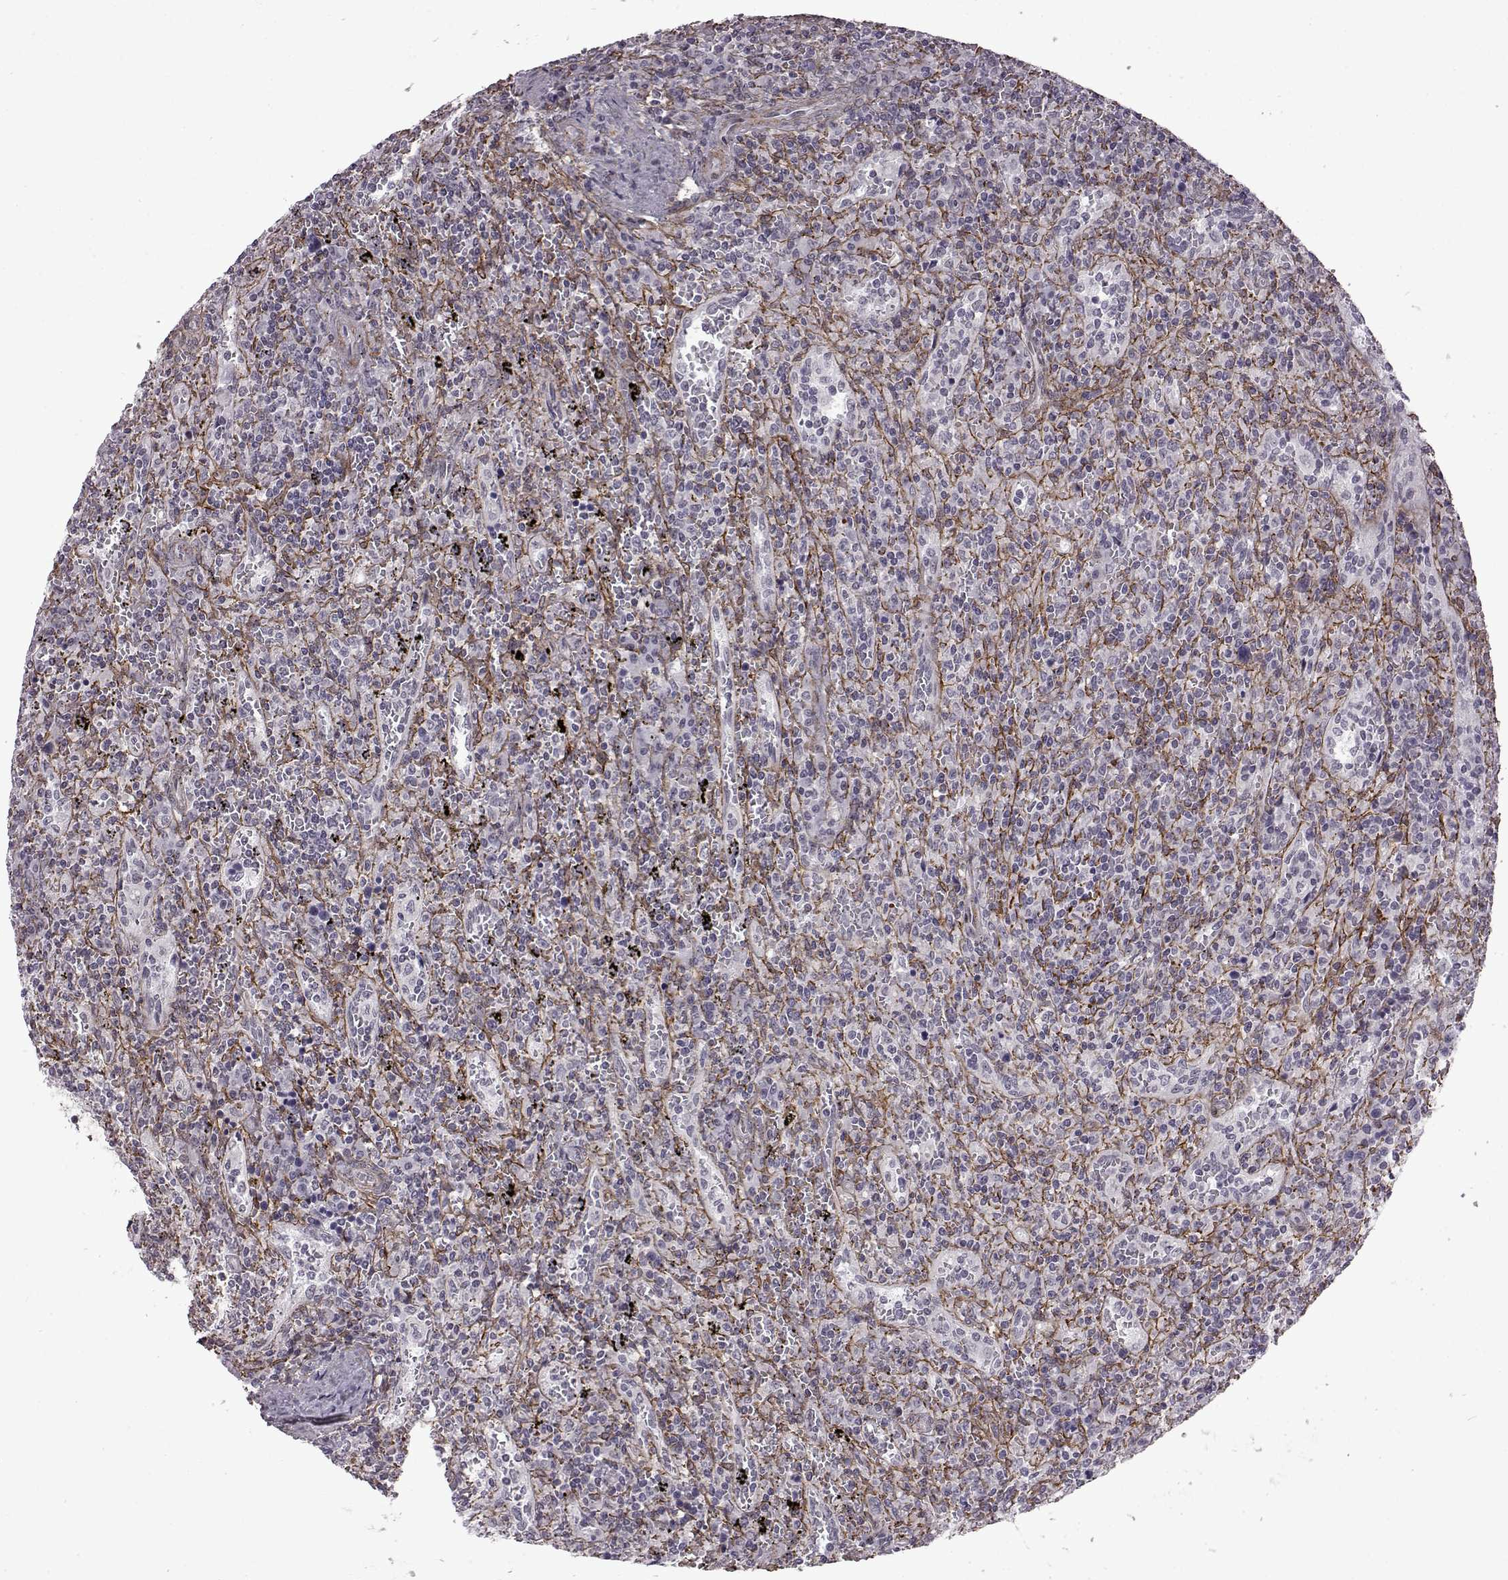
{"staining": {"intensity": "negative", "quantity": "none", "location": "none"}, "tissue": "lymphoma", "cell_type": "Tumor cells", "image_type": "cancer", "snomed": [{"axis": "morphology", "description": "Malignant lymphoma, non-Hodgkin's type, Low grade"}, {"axis": "topography", "description": "Spleen"}], "caption": "This is a image of immunohistochemistry (IHC) staining of malignant lymphoma, non-Hodgkin's type (low-grade), which shows no expression in tumor cells.", "gene": "SYNPO2", "patient": {"sex": "male", "age": 62}}